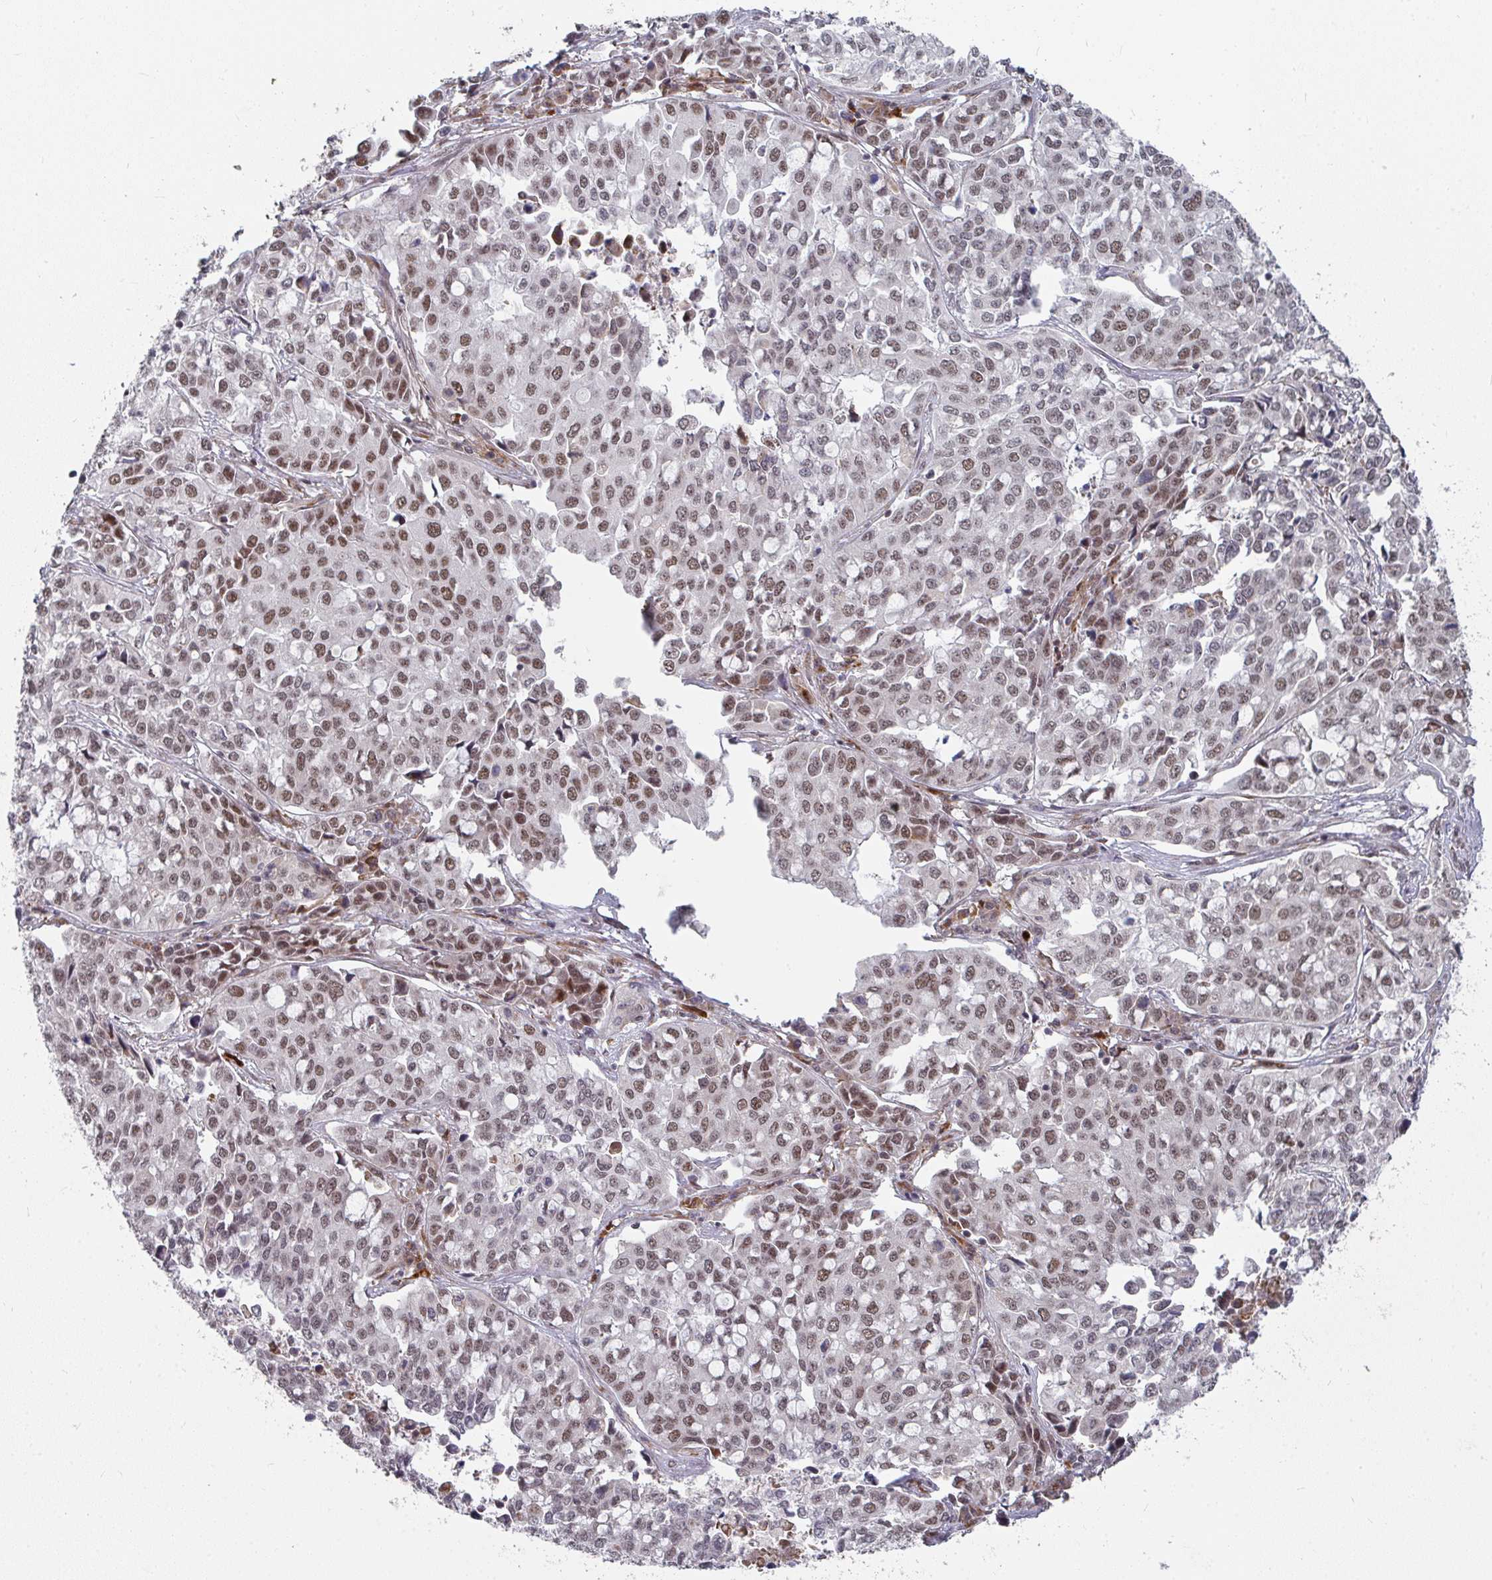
{"staining": {"intensity": "moderate", "quantity": ">75%", "location": "nuclear"}, "tissue": "lung cancer", "cell_type": "Tumor cells", "image_type": "cancer", "snomed": [{"axis": "morphology", "description": "Adenocarcinoma, NOS"}, {"axis": "morphology", "description": "Adenocarcinoma, metastatic, NOS"}, {"axis": "topography", "description": "Lymph node"}, {"axis": "topography", "description": "Lung"}], "caption": "Protein staining reveals moderate nuclear positivity in about >75% of tumor cells in metastatic adenocarcinoma (lung).", "gene": "RBBP5", "patient": {"sex": "female", "age": 65}}